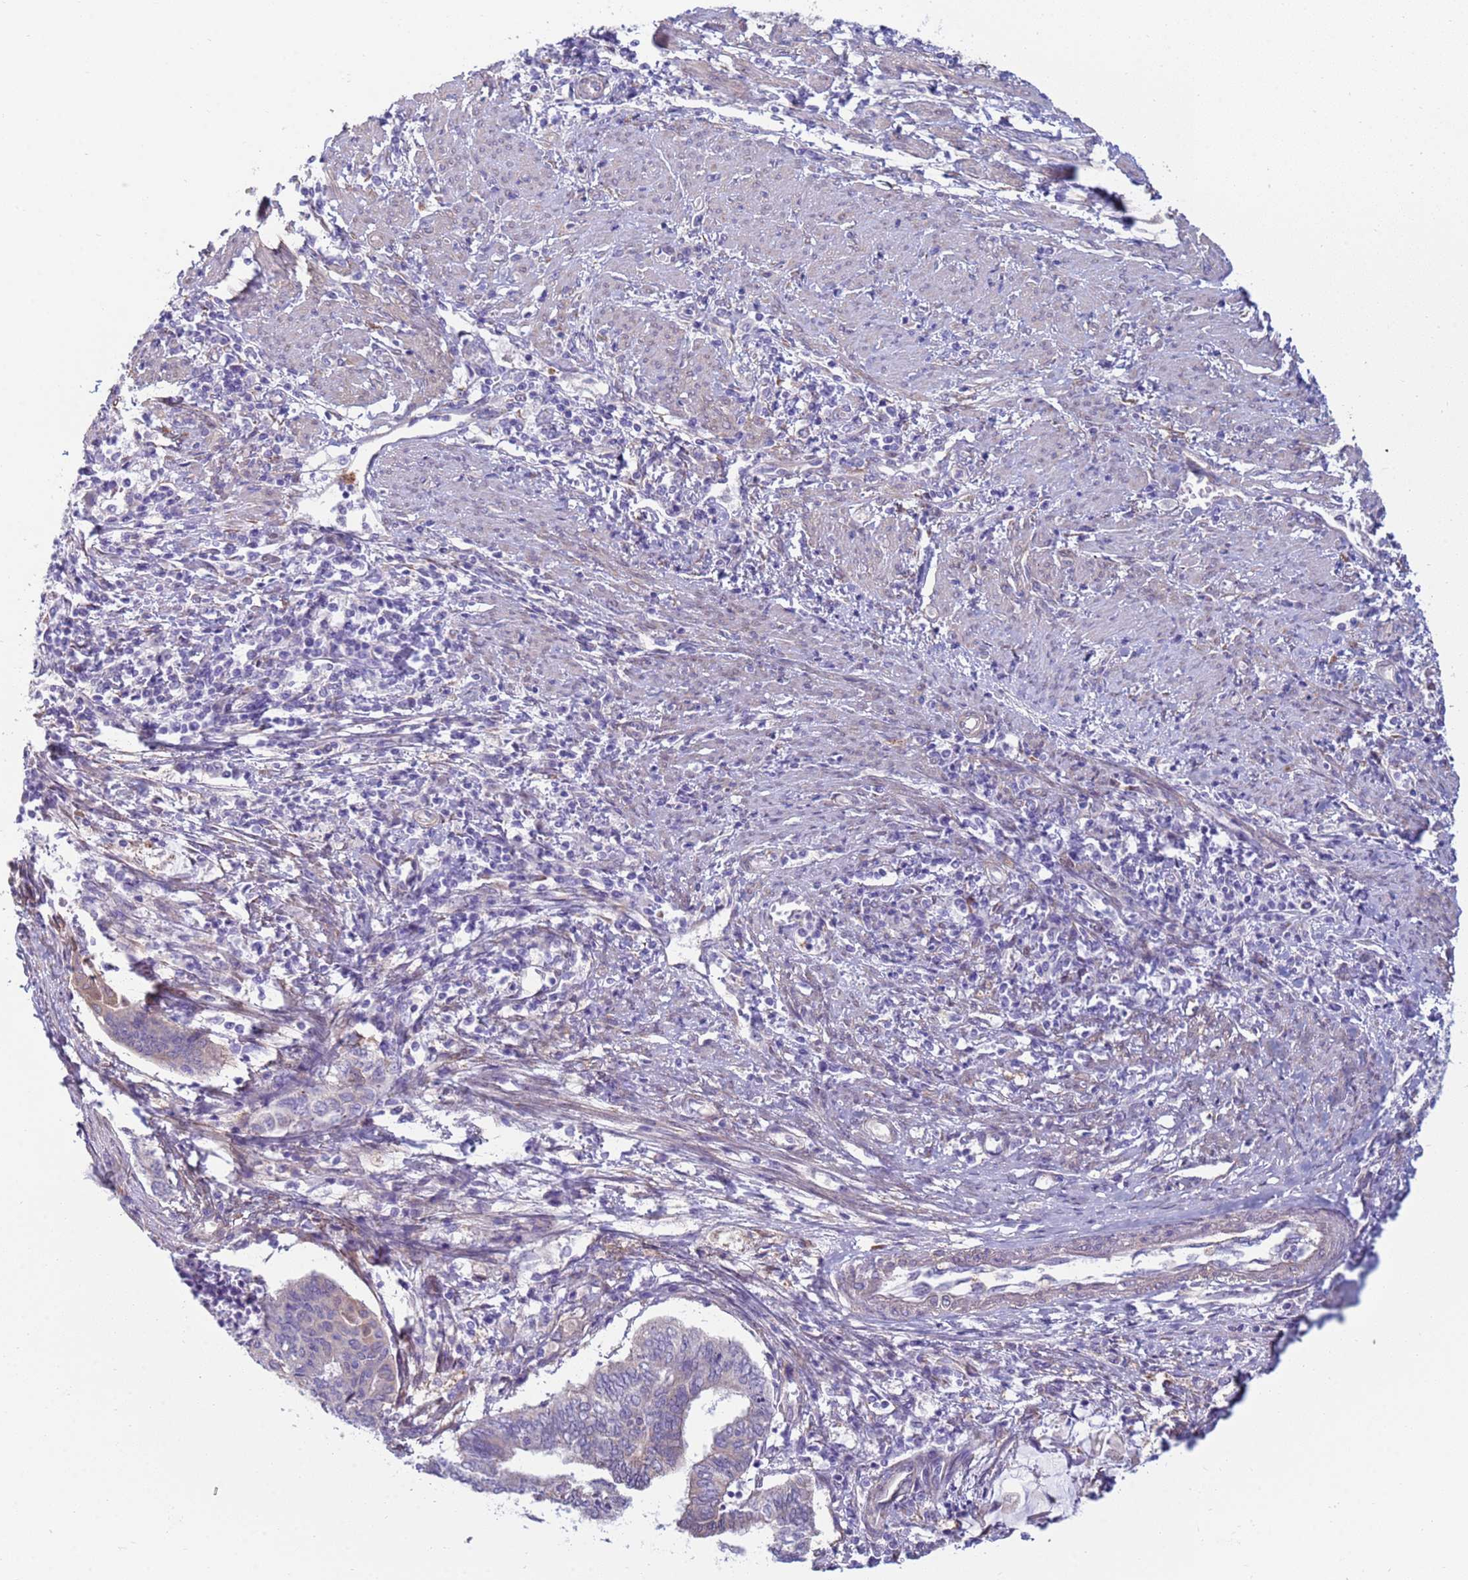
{"staining": {"intensity": "weak", "quantity": "<25%", "location": "cytoplasmic/membranous"}, "tissue": "endometrial cancer", "cell_type": "Tumor cells", "image_type": "cancer", "snomed": [{"axis": "morphology", "description": "Adenocarcinoma, NOS"}, {"axis": "topography", "description": "Uterus"}, {"axis": "topography", "description": "Endometrium"}], "caption": "This photomicrograph is of endometrial cancer (adenocarcinoma) stained with immunohistochemistry to label a protein in brown with the nuclei are counter-stained blue. There is no expression in tumor cells.", "gene": "TRPC6", "patient": {"sex": "female", "age": 70}}